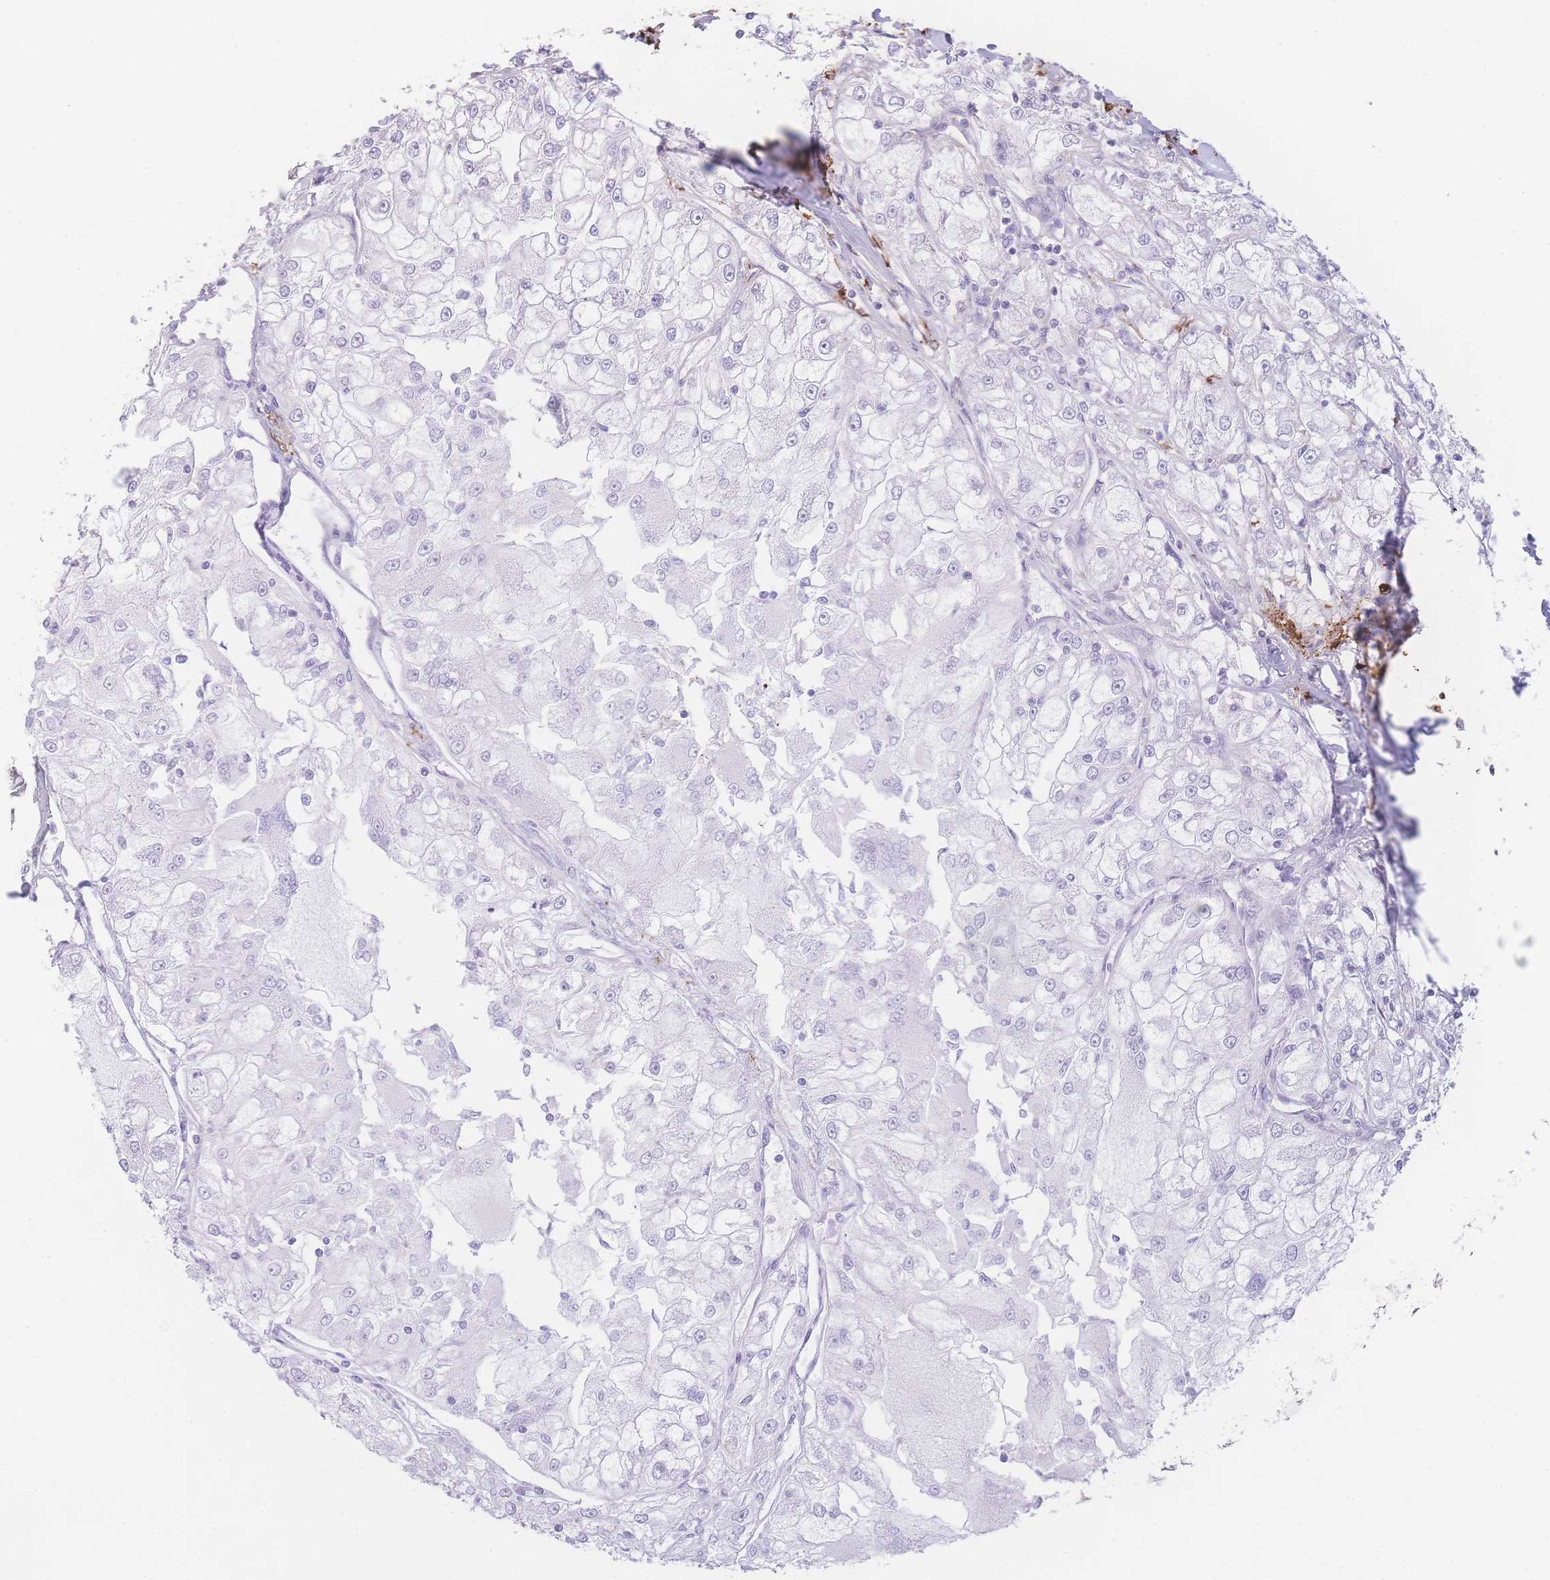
{"staining": {"intensity": "negative", "quantity": "none", "location": "none"}, "tissue": "renal cancer", "cell_type": "Tumor cells", "image_type": "cancer", "snomed": [{"axis": "morphology", "description": "Adenocarcinoma, NOS"}, {"axis": "topography", "description": "Kidney"}], "caption": "Immunohistochemistry histopathology image of human renal cancer (adenocarcinoma) stained for a protein (brown), which shows no expression in tumor cells.", "gene": "NBEAL1", "patient": {"sex": "female", "age": 72}}